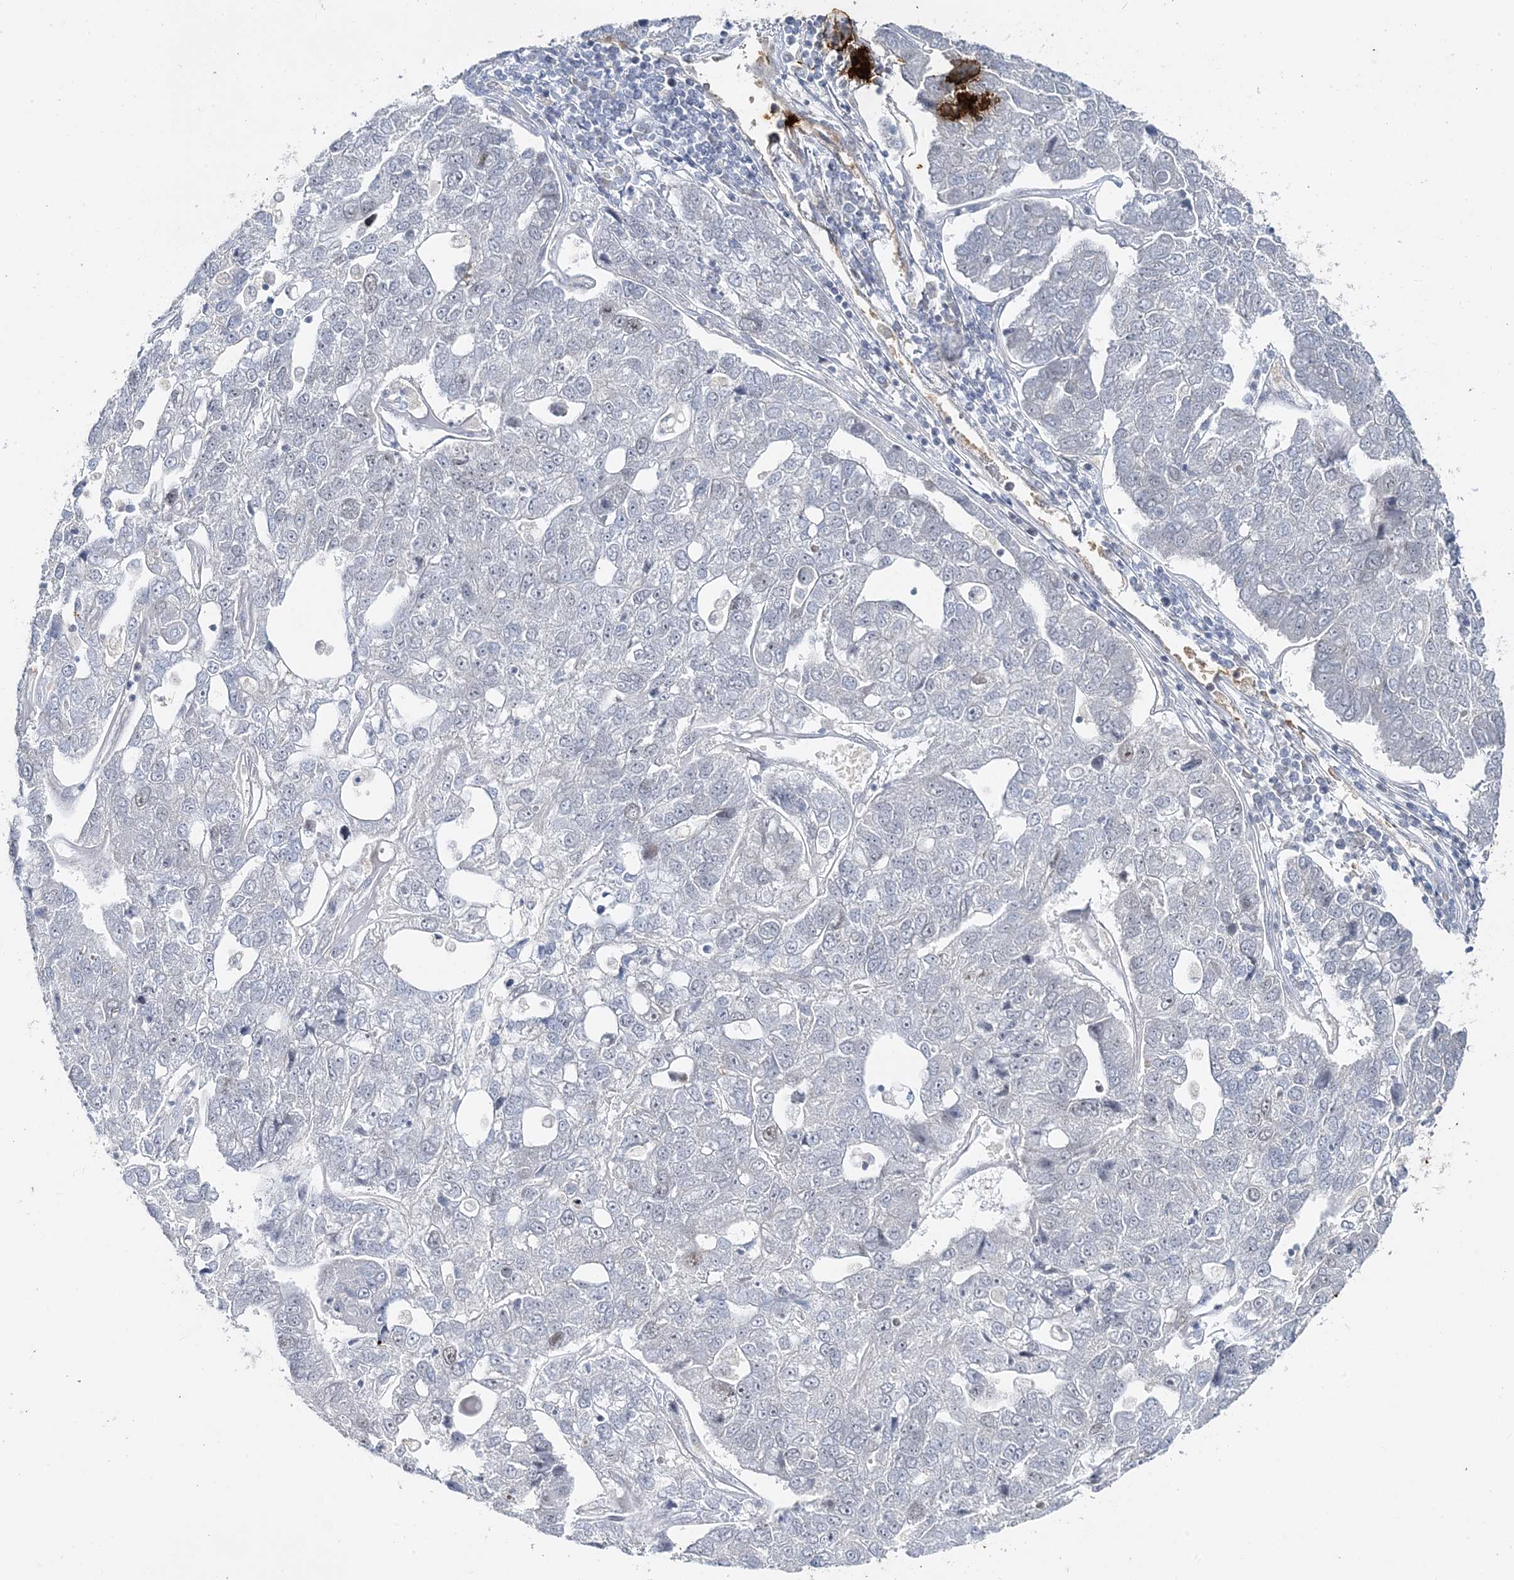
{"staining": {"intensity": "negative", "quantity": "none", "location": "none"}, "tissue": "pancreatic cancer", "cell_type": "Tumor cells", "image_type": "cancer", "snomed": [{"axis": "morphology", "description": "Adenocarcinoma, NOS"}, {"axis": "topography", "description": "Pancreas"}], "caption": "Immunohistochemistry (IHC) of pancreatic cancer shows no positivity in tumor cells.", "gene": "LEXM", "patient": {"sex": "female", "age": 61}}